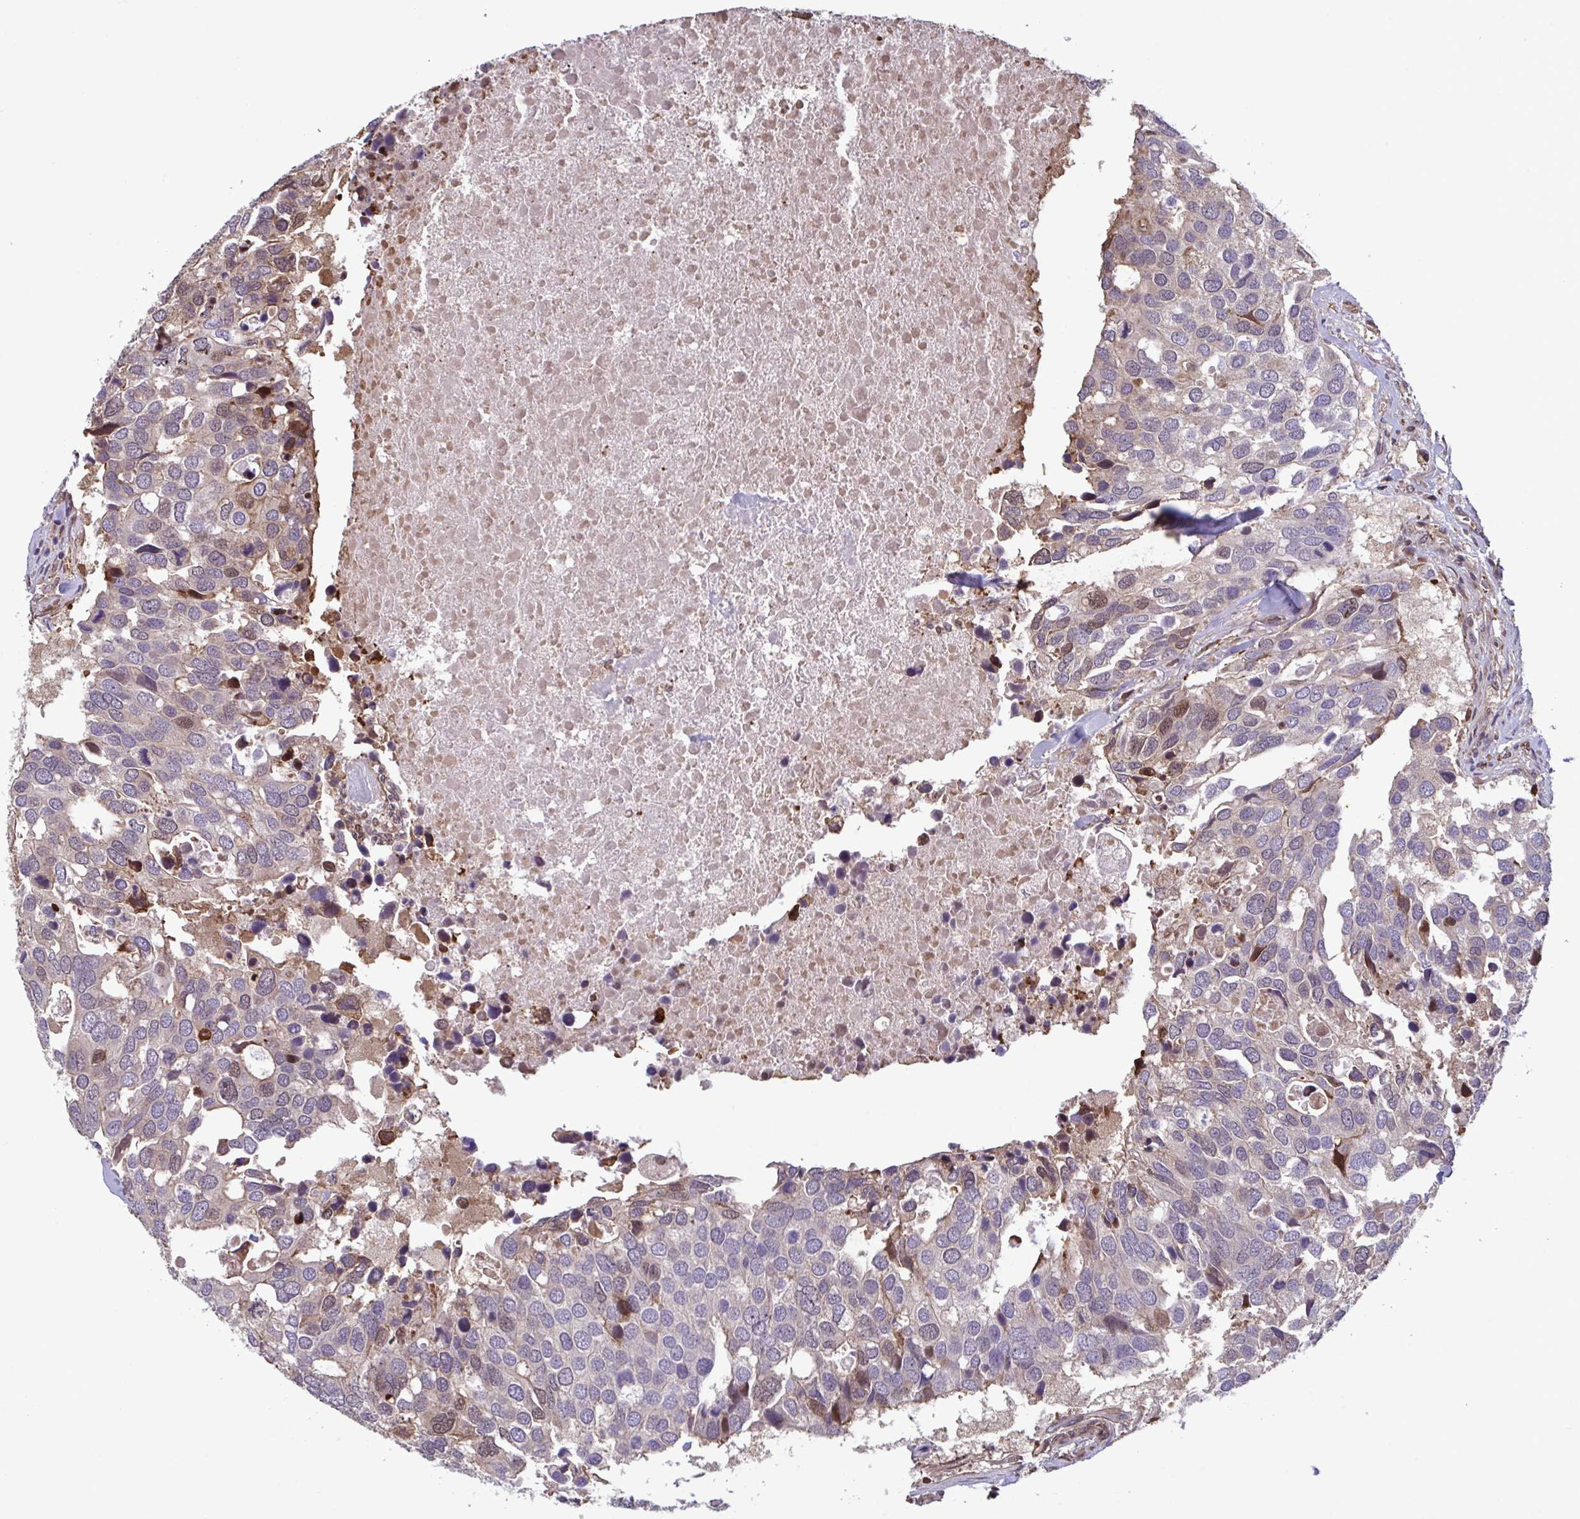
{"staining": {"intensity": "moderate", "quantity": "<25%", "location": "cytoplasmic/membranous,nuclear"}, "tissue": "breast cancer", "cell_type": "Tumor cells", "image_type": "cancer", "snomed": [{"axis": "morphology", "description": "Duct carcinoma"}, {"axis": "topography", "description": "Breast"}], "caption": "This photomicrograph shows IHC staining of breast cancer, with low moderate cytoplasmic/membranous and nuclear positivity in about <25% of tumor cells.", "gene": "PELI2", "patient": {"sex": "female", "age": 83}}